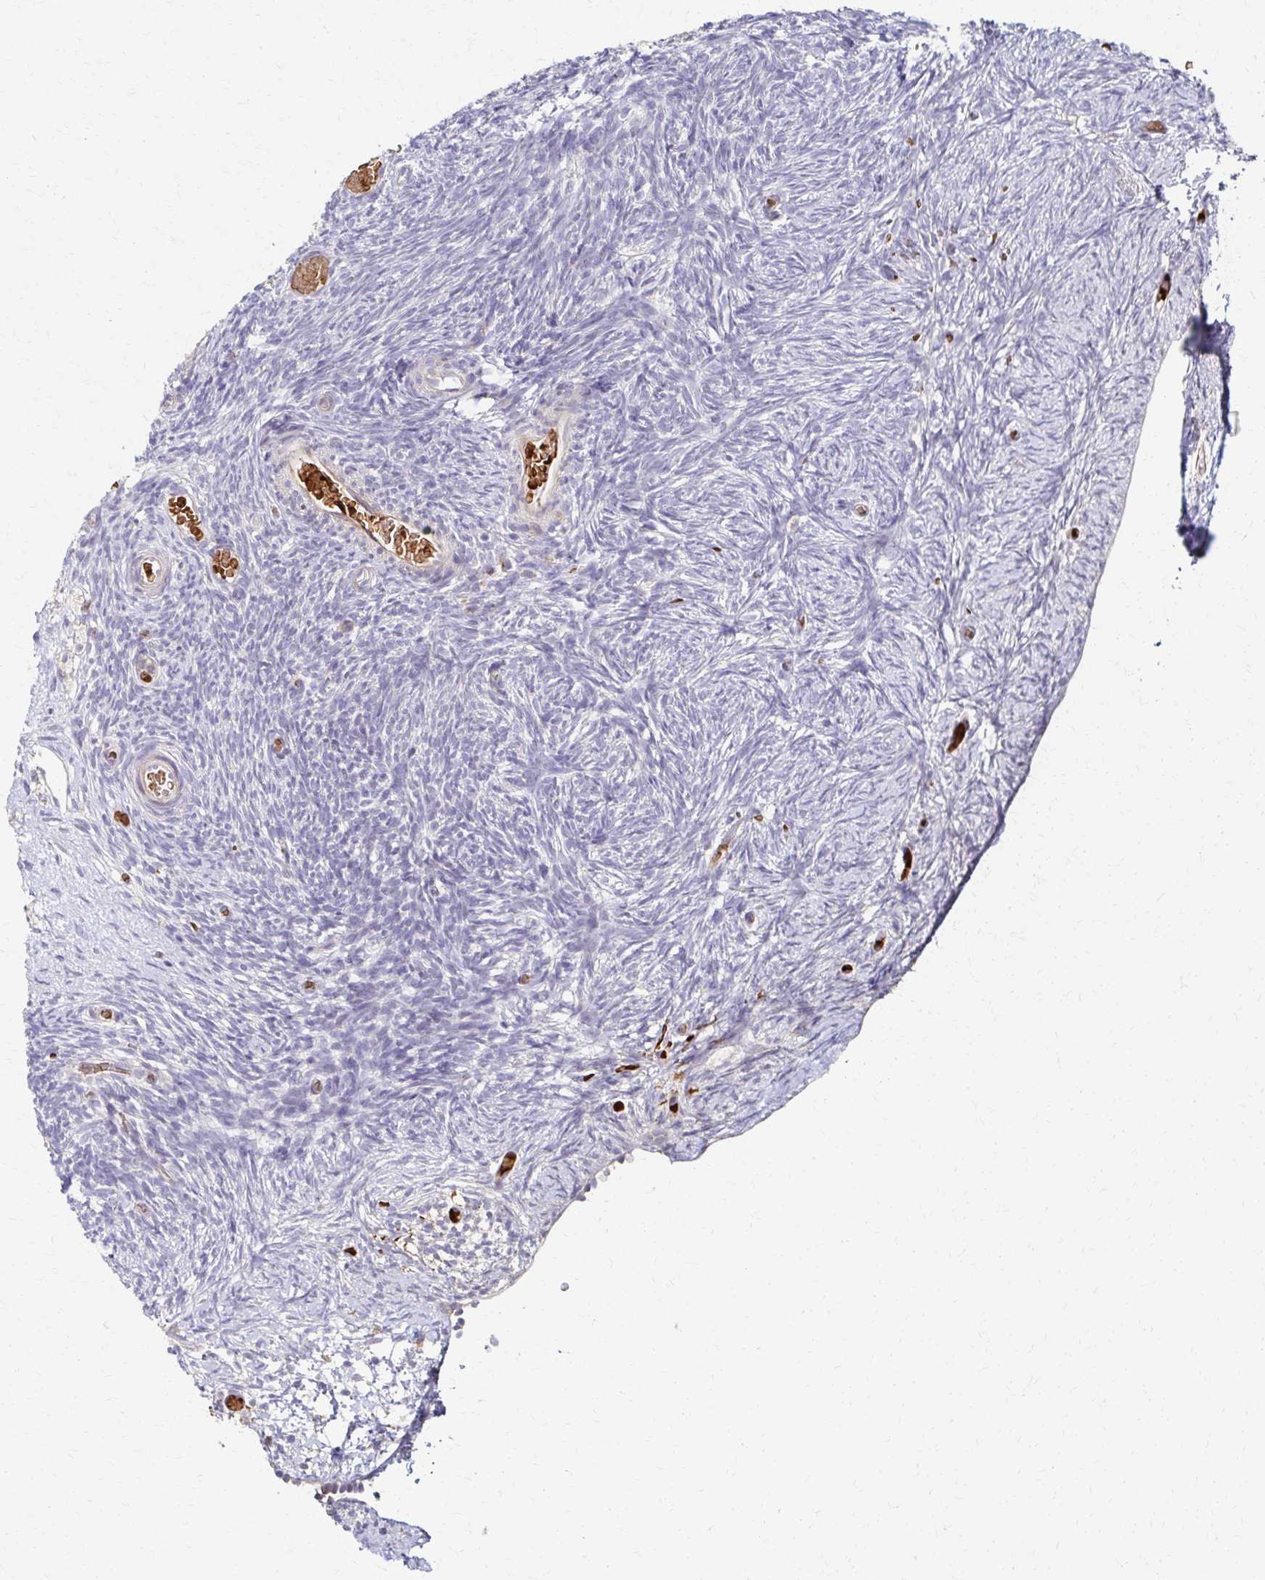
{"staining": {"intensity": "moderate", "quantity": "25%-75%", "location": "cytoplasmic/membranous"}, "tissue": "ovary", "cell_type": "Follicle cells", "image_type": "normal", "snomed": [{"axis": "morphology", "description": "Normal tissue, NOS"}, {"axis": "topography", "description": "Ovary"}], "caption": "Immunohistochemistry staining of unremarkable ovary, which reveals medium levels of moderate cytoplasmic/membranous expression in about 25%-75% of follicle cells indicating moderate cytoplasmic/membranous protein positivity. The staining was performed using DAB (brown) for protein detection and nuclei were counterstained in hematoxylin (blue).", "gene": "SKA2", "patient": {"sex": "female", "age": 39}}